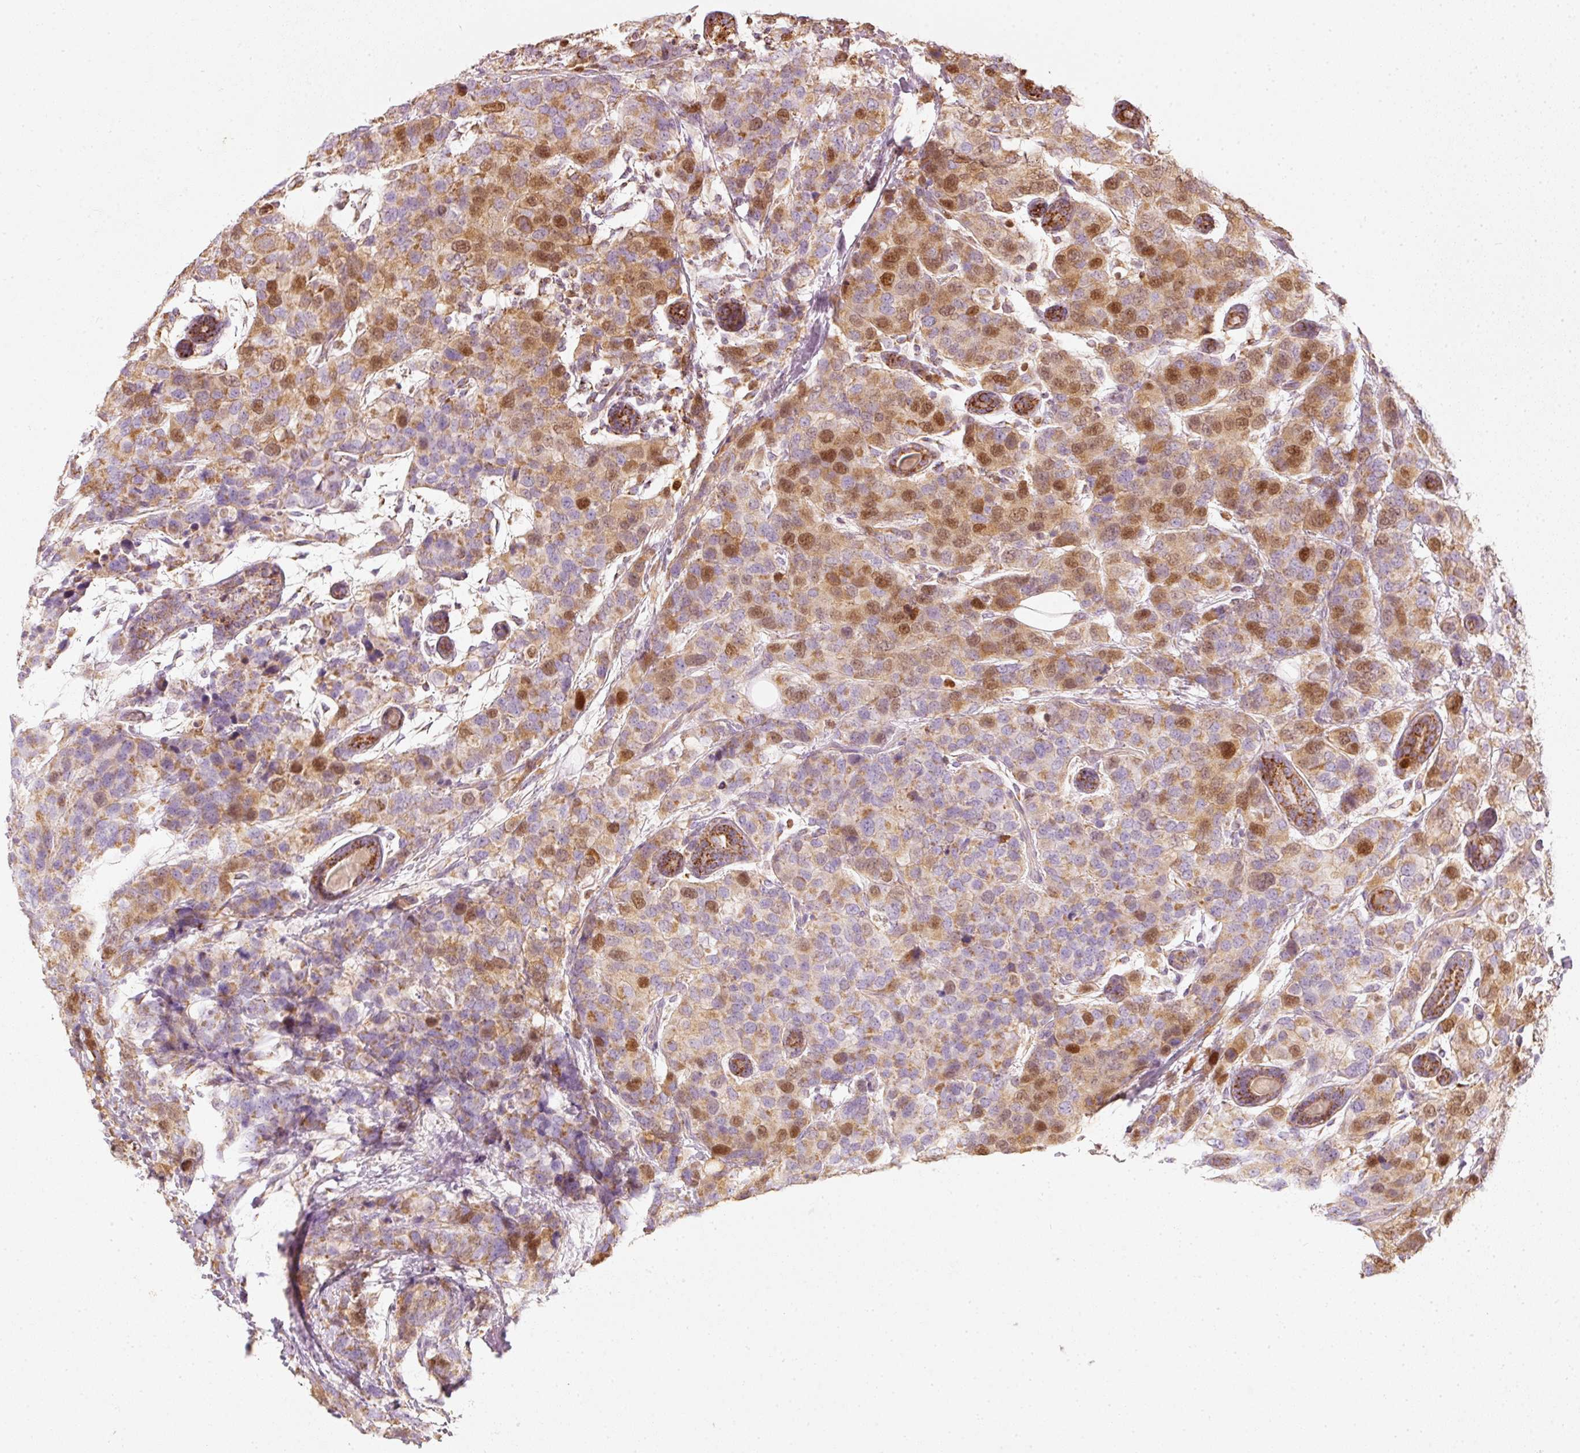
{"staining": {"intensity": "moderate", "quantity": ">75%", "location": "cytoplasmic/membranous,nuclear"}, "tissue": "breast cancer", "cell_type": "Tumor cells", "image_type": "cancer", "snomed": [{"axis": "morphology", "description": "Lobular carcinoma"}, {"axis": "topography", "description": "Breast"}], "caption": "Protein staining reveals moderate cytoplasmic/membranous and nuclear positivity in approximately >75% of tumor cells in lobular carcinoma (breast). (Stains: DAB (3,3'-diaminobenzidine) in brown, nuclei in blue, Microscopy: brightfield microscopy at high magnification).", "gene": "DUT", "patient": {"sex": "female", "age": 59}}